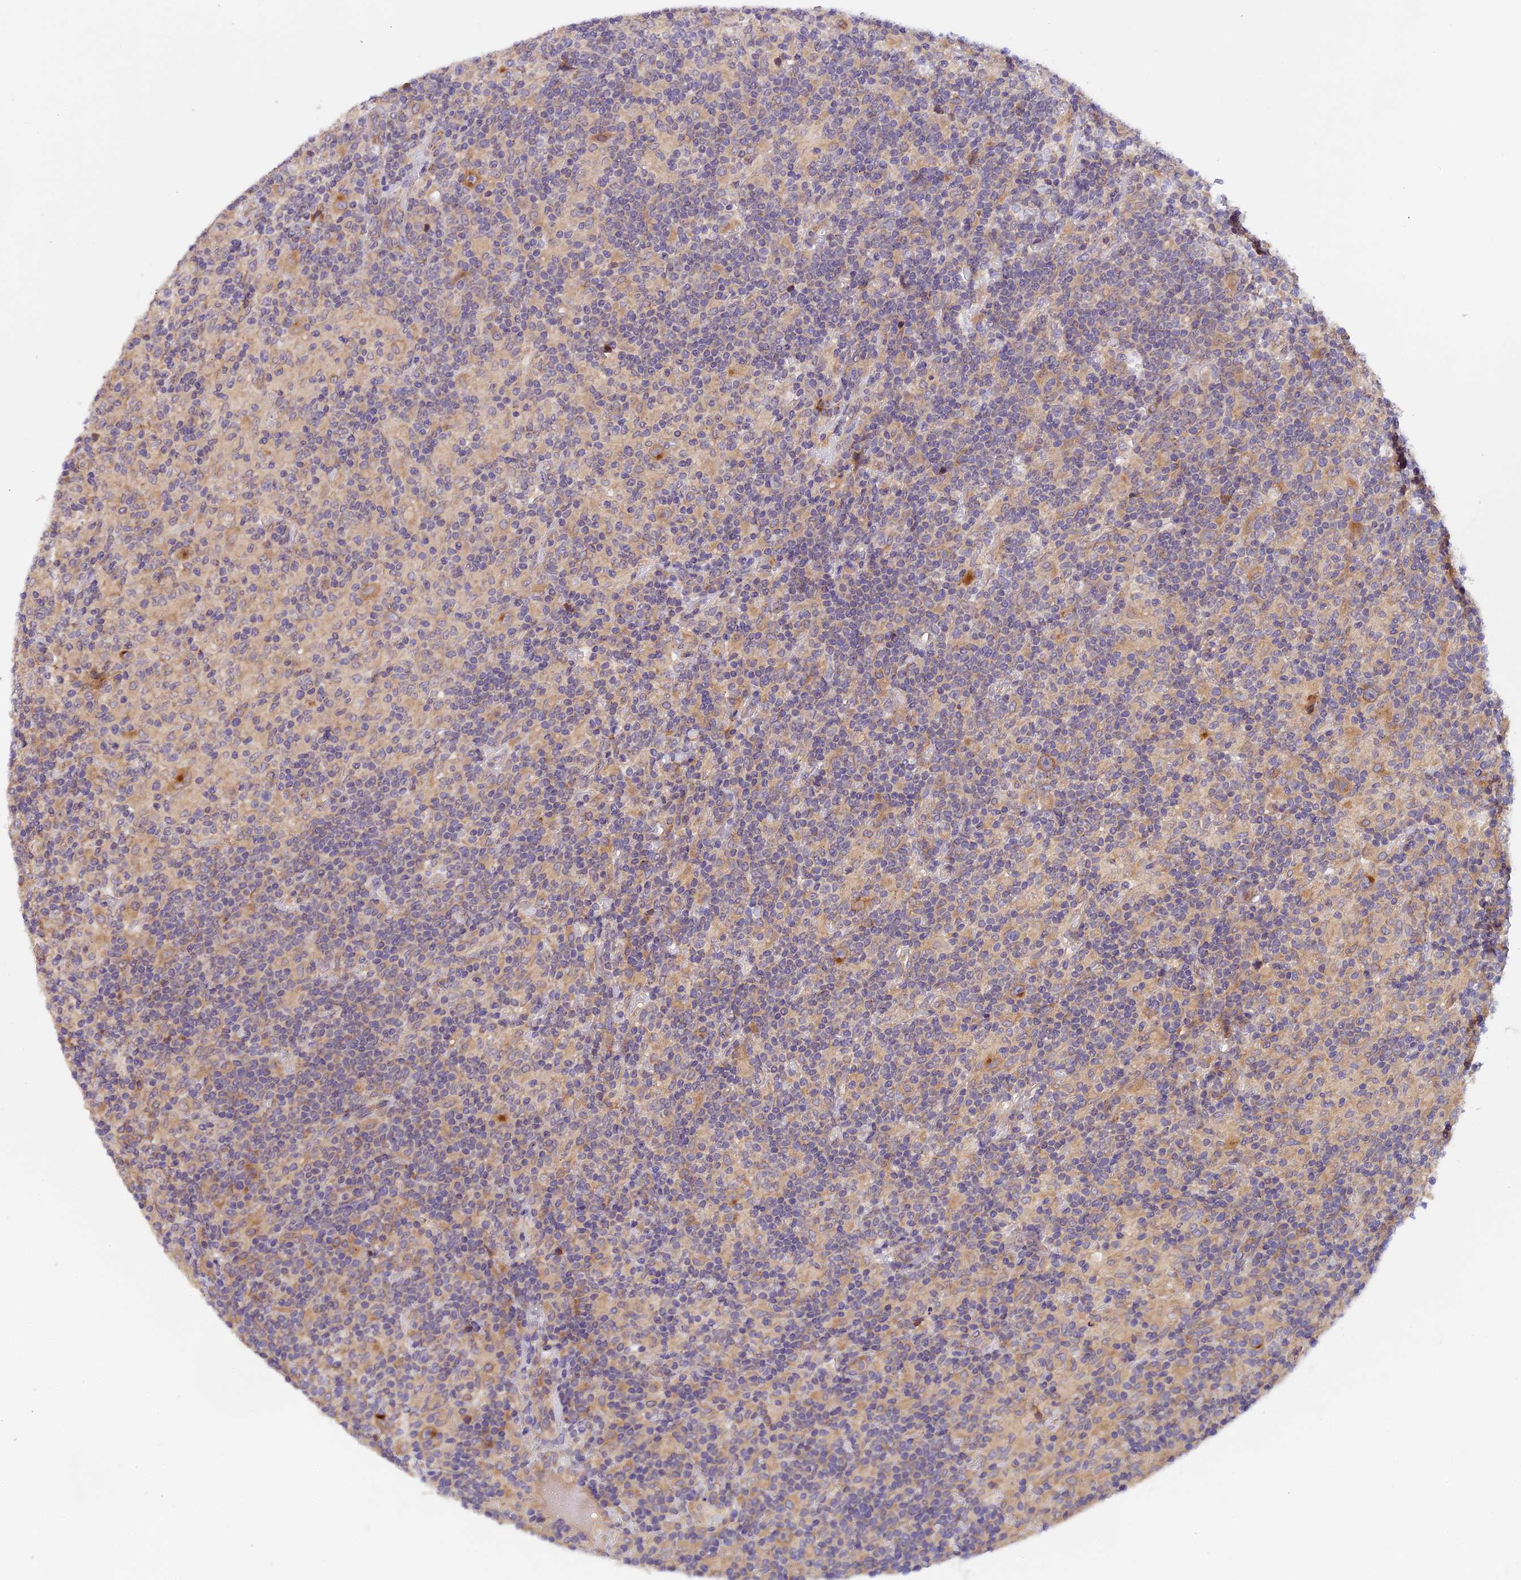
{"staining": {"intensity": "moderate", "quantity": "25%-75%", "location": "cytoplasmic/membranous"}, "tissue": "lymphoma", "cell_type": "Tumor cells", "image_type": "cancer", "snomed": [{"axis": "morphology", "description": "Hodgkin's disease, NOS"}, {"axis": "topography", "description": "Lymph node"}], "caption": "An image of lymphoma stained for a protein demonstrates moderate cytoplasmic/membranous brown staining in tumor cells. (Brightfield microscopy of DAB IHC at high magnification).", "gene": "COPE", "patient": {"sex": "male", "age": 70}}